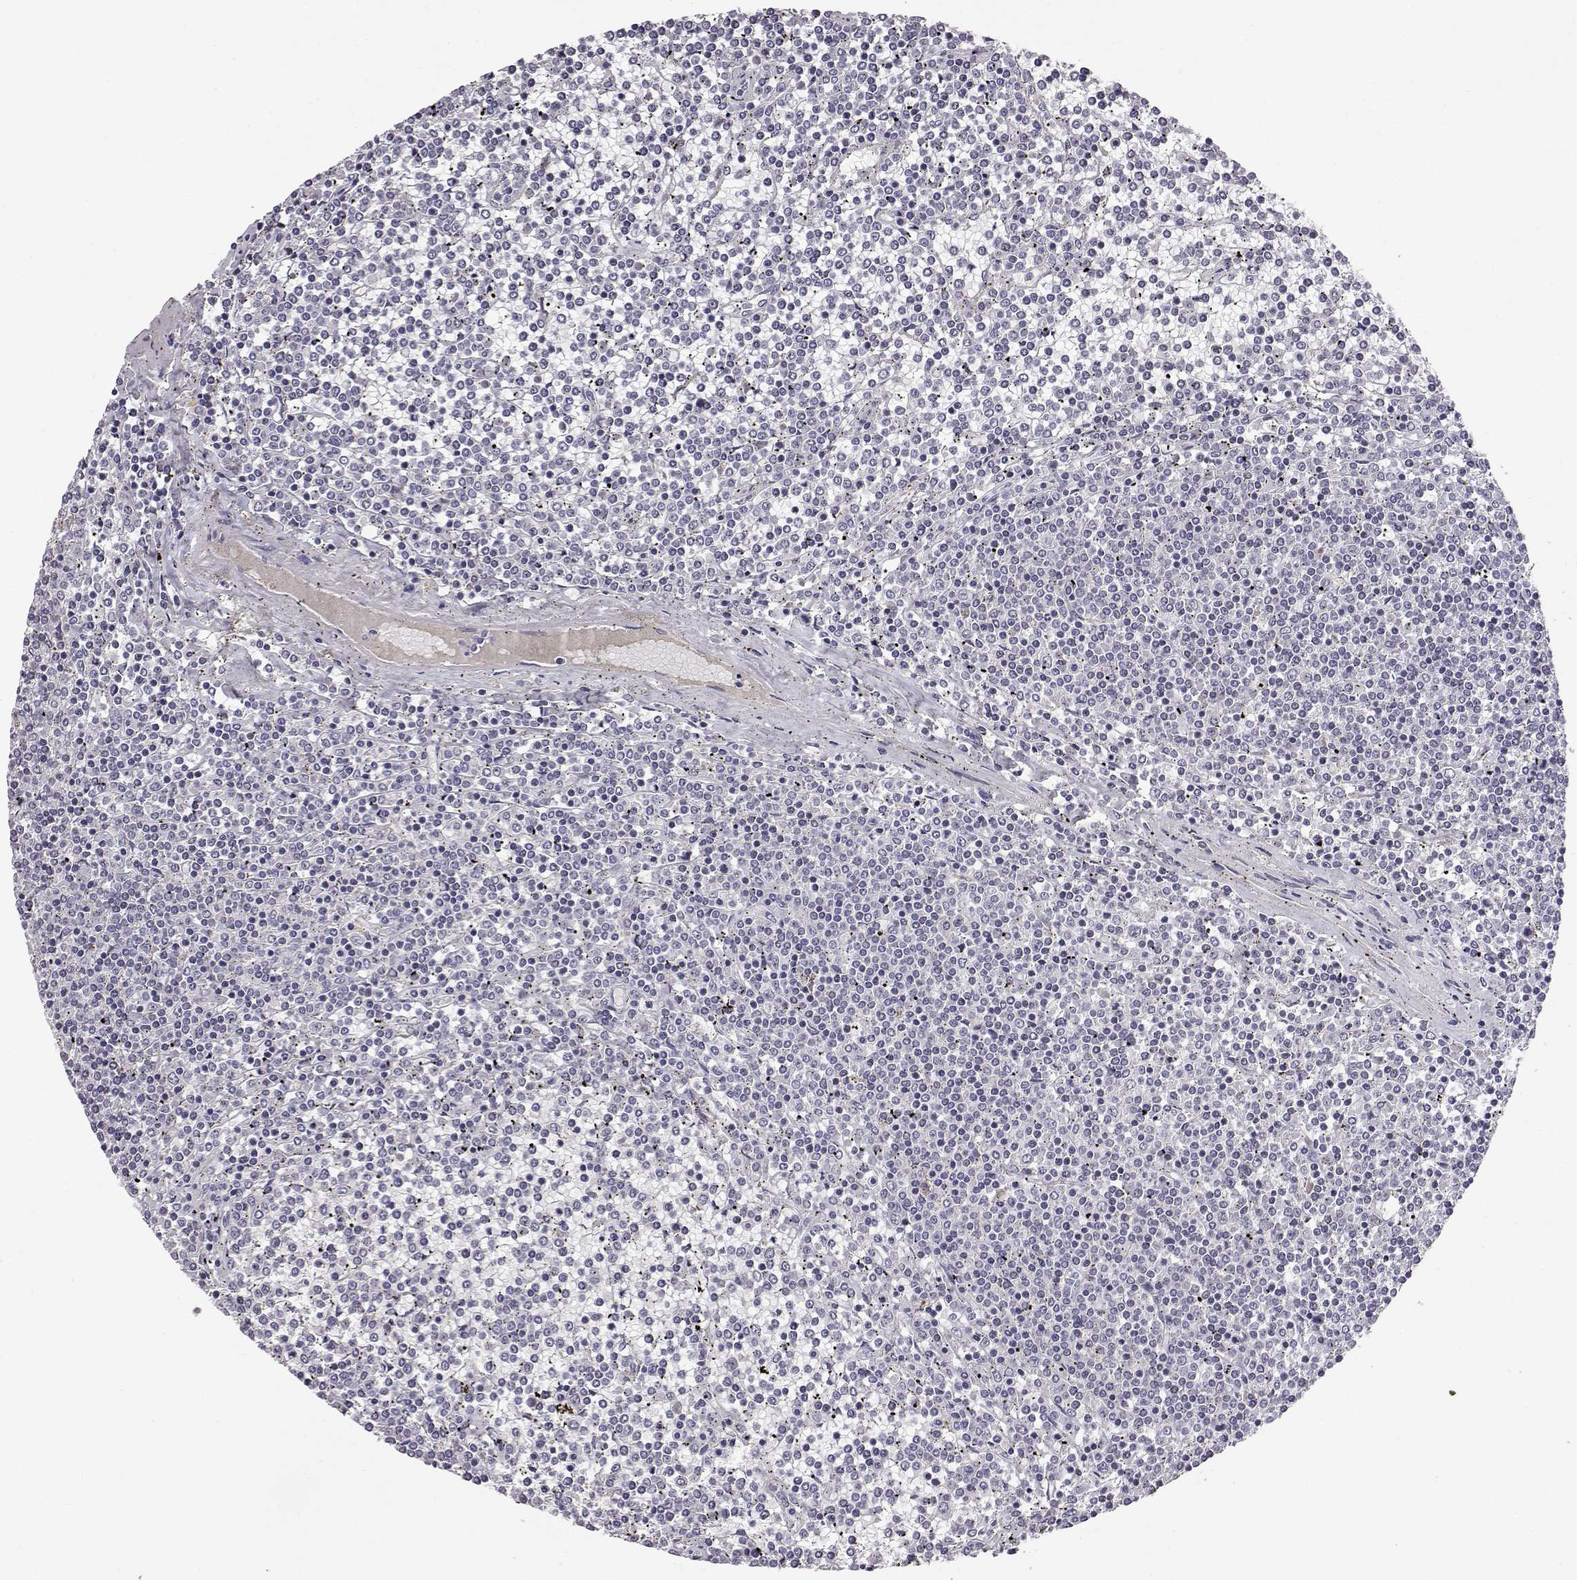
{"staining": {"intensity": "negative", "quantity": "none", "location": "none"}, "tissue": "lymphoma", "cell_type": "Tumor cells", "image_type": "cancer", "snomed": [{"axis": "morphology", "description": "Malignant lymphoma, non-Hodgkin's type, Low grade"}, {"axis": "topography", "description": "Spleen"}], "caption": "High power microscopy histopathology image of an IHC micrograph of lymphoma, revealing no significant staining in tumor cells. (Stains: DAB (3,3'-diaminobenzidine) immunohistochemistry (IHC) with hematoxylin counter stain, Microscopy: brightfield microscopy at high magnification).", "gene": "AKR1B1", "patient": {"sex": "female", "age": 19}}